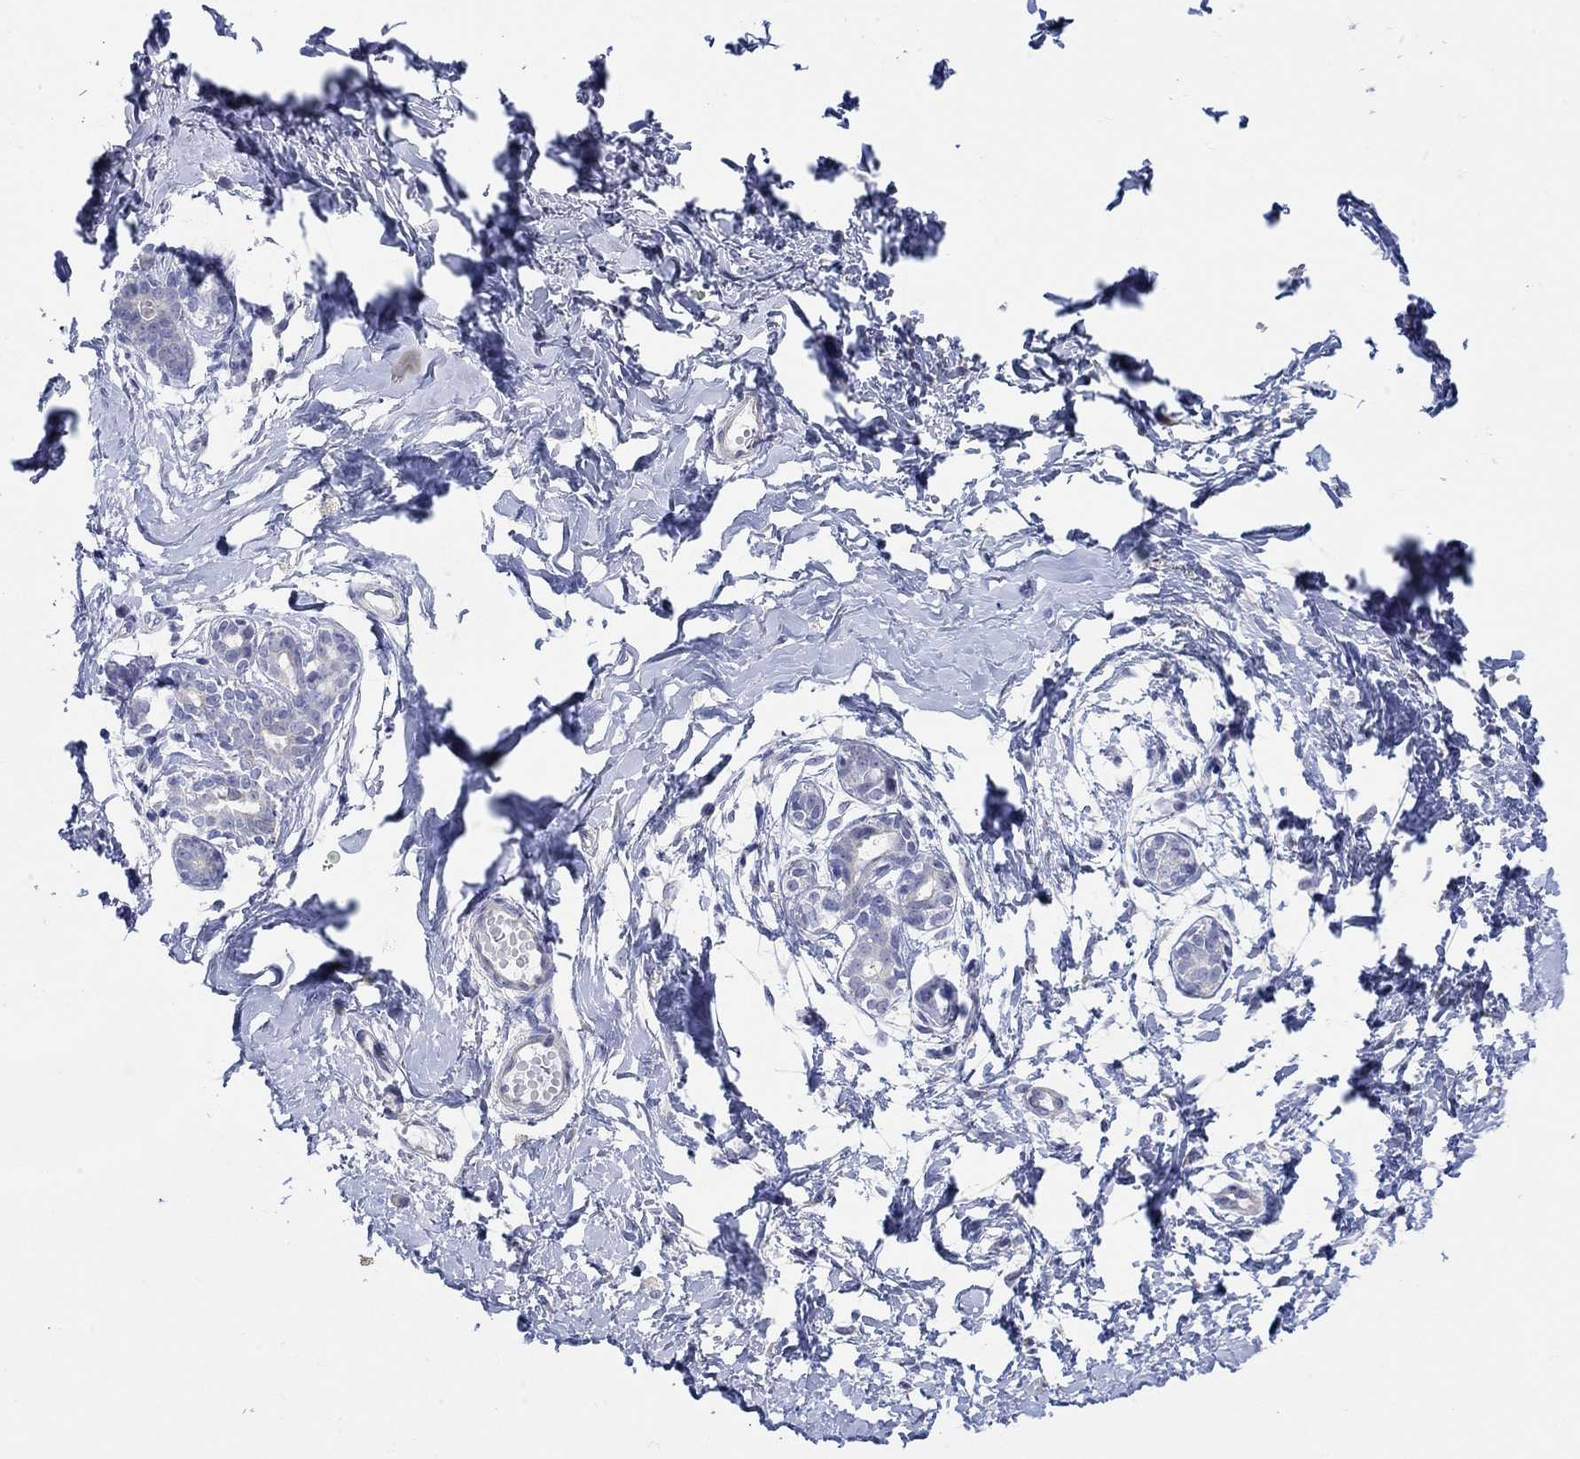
{"staining": {"intensity": "negative", "quantity": "none", "location": "none"}, "tissue": "breast", "cell_type": "Adipocytes", "image_type": "normal", "snomed": [{"axis": "morphology", "description": "Normal tissue, NOS"}, {"axis": "topography", "description": "Breast"}], "caption": "DAB (3,3'-diaminobenzidine) immunohistochemical staining of normal breast exhibits no significant positivity in adipocytes.", "gene": "KRT222", "patient": {"sex": "female", "age": 37}}